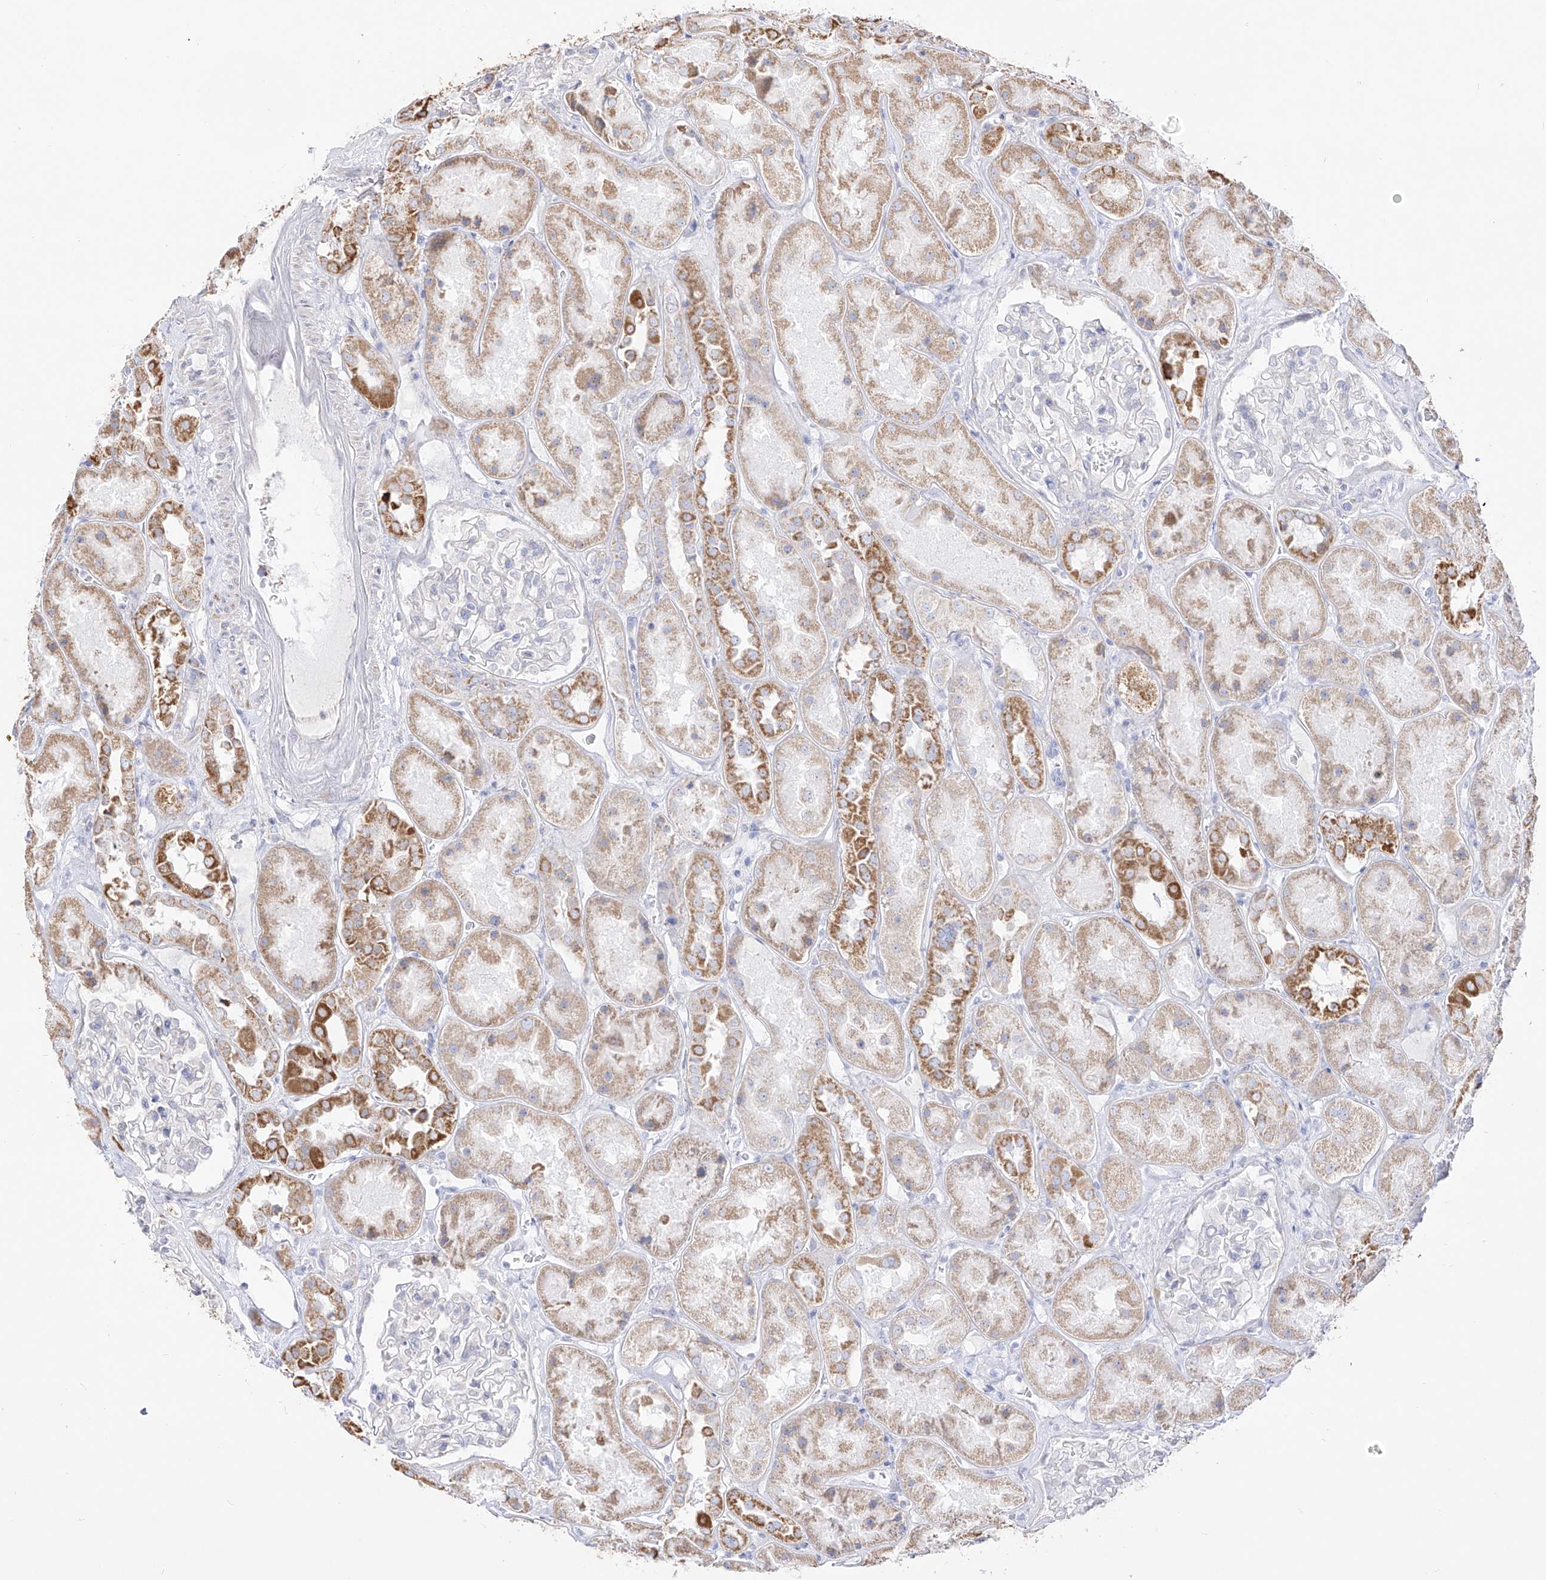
{"staining": {"intensity": "weak", "quantity": "25%-75%", "location": "cytoplasmic/membranous"}, "tissue": "kidney", "cell_type": "Cells in glomeruli", "image_type": "normal", "snomed": [{"axis": "morphology", "description": "Normal tissue, NOS"}, {"axis": "topography", "description": "Kidney"}], "caption": "DAB immunohistochemical staining of normal human kidney exhibits weak cytoplasmic/membranous protein positivity in about 25%-75% of cells in glomeruli. The protein of interest is stained brown, and the nuclei are stained in blue (DAB (3,3'-diaminobenzidine) IHC with brightfield microscopy, high magnification).", "gene": "RCHY1", "patient": {"sex": "male", "age": 70}}